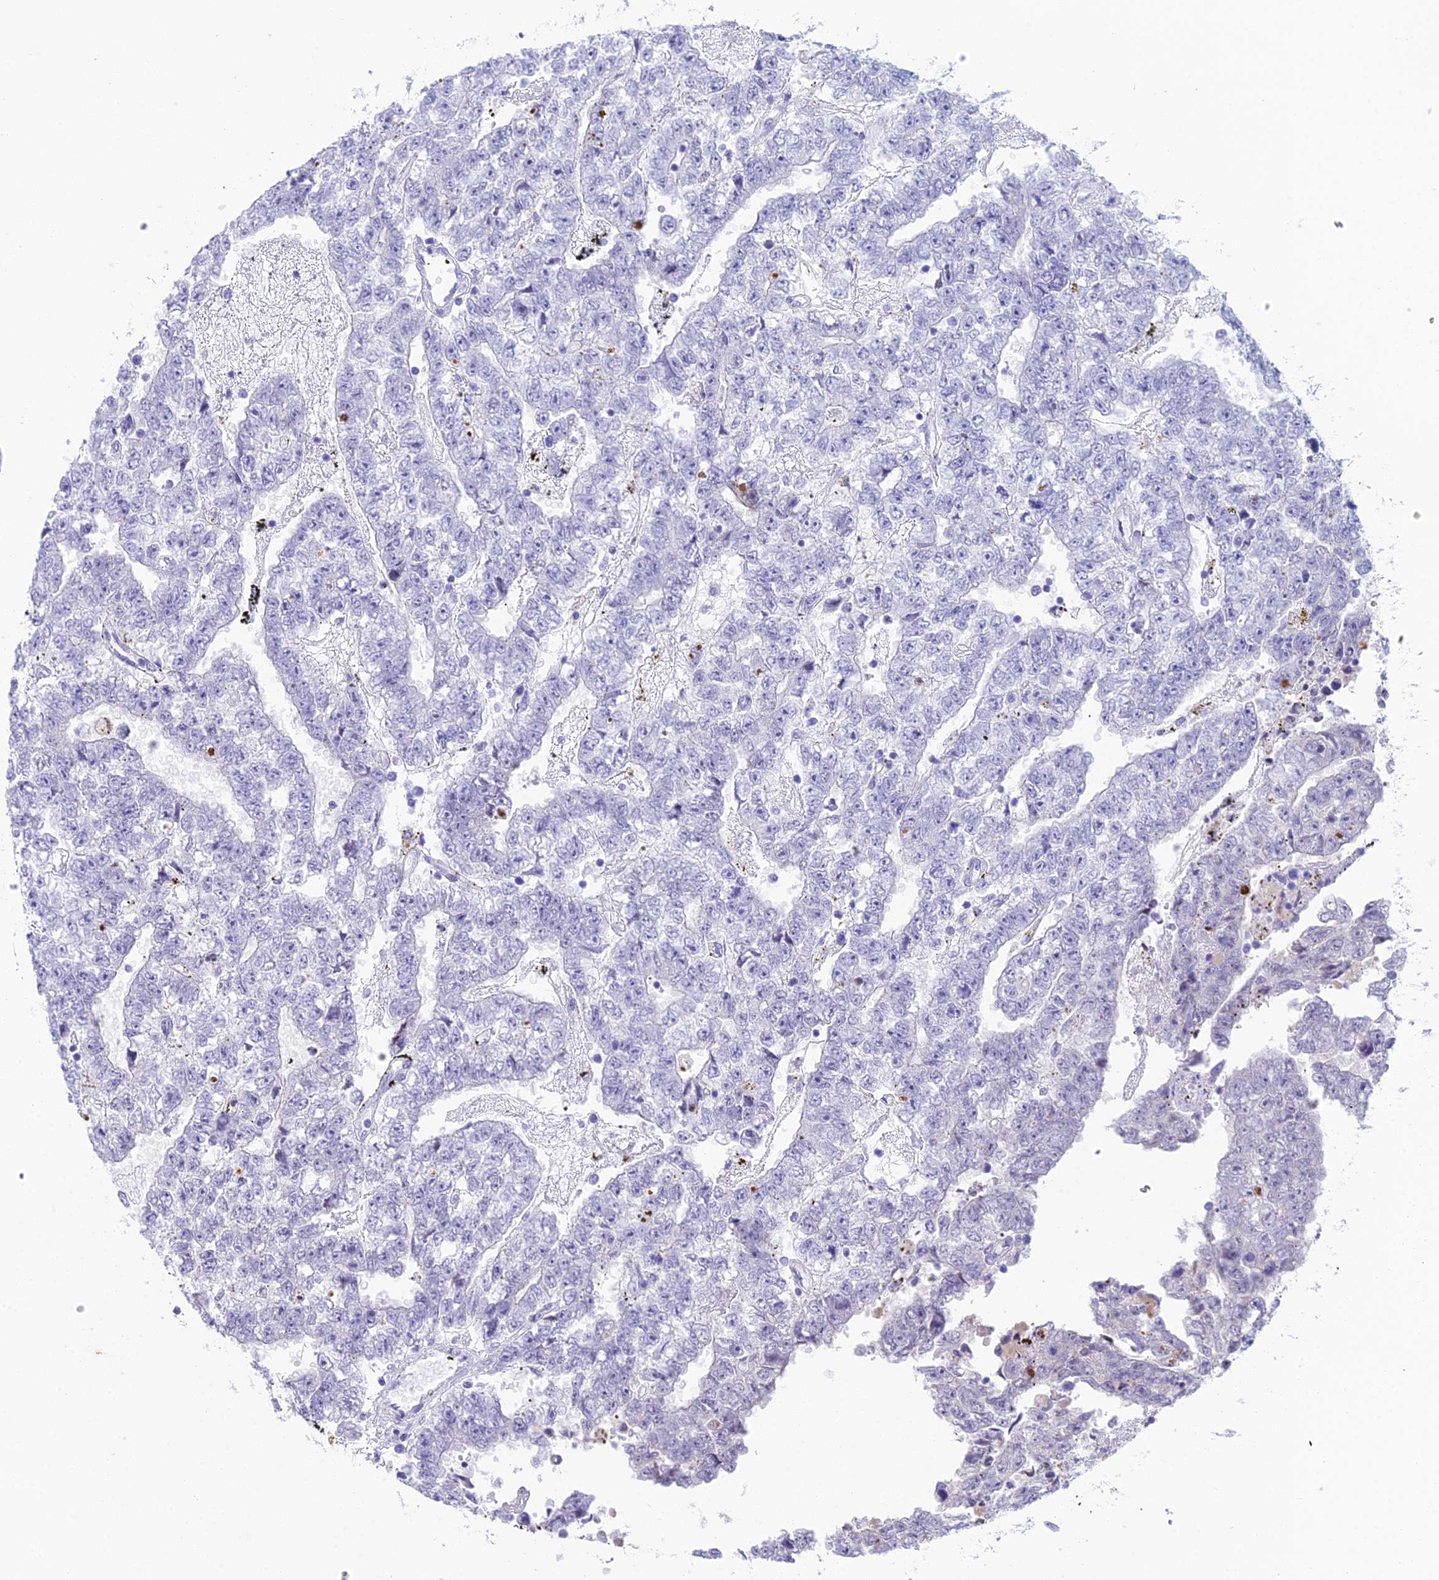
{"staining": {"intensity": "negative", "quantity": "none", "location": "none"}, "tissue": "testis cancer", "cell_type": "Tumor cells", "image_type": "cancer", "snomed": [{"axis": "morphology", "description": "Carcinoma, Embryonal, NOS"}, {"axis": "topography", "description": "Testis"}], "caption": "DAB immunohistochemical staining of human testis embryonal carcinoma displays no significant staining in tumor cells.", "gene": "CC2D2A", "patient": {"sex": "male", "age": 25}}